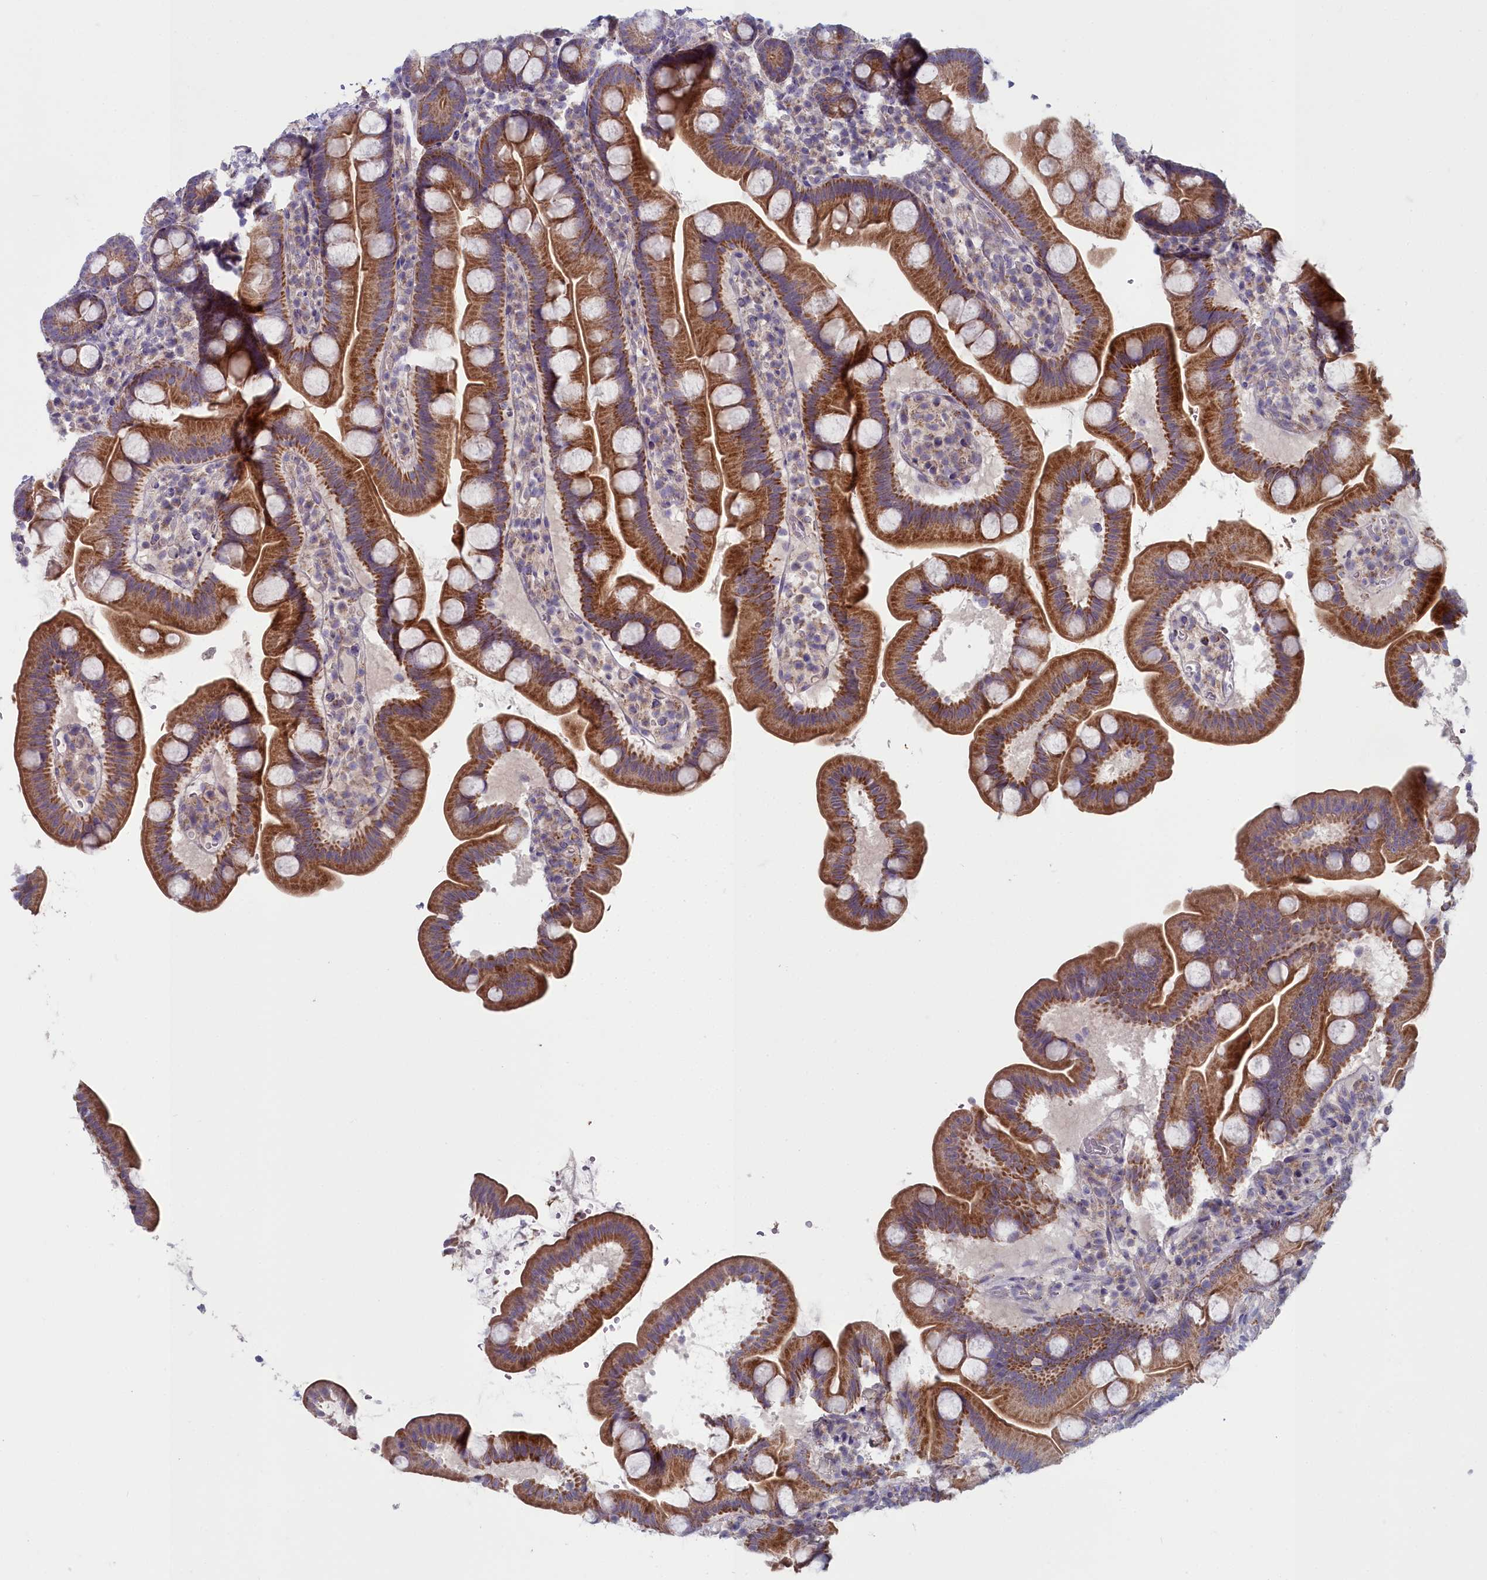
{"staining": {"intensity": "strong", "quantity": ">75%", "location": "cytoplasmic/membranous"}, "tissue": "small intestine", "cell_type": "Glandular cells", "image_type": "normal", "snomed": [{"axis": "morphology", "description": "Normal tissue, NOS"}, {"axis": "topography", "description": "Small intestine"}], "caption": "Immunohistochemistry staining of normal small intestine, which reveals high levels of strong cytoplasmic/membranous staining in approximately >75% of glandular cells indicating strong cytoplasmic/membranous protein positivity. The staining was performed using DAB (brown) for protein detection and nuclei were counterstained in hematoxylin (blue).", "gene": "INSYN2A", "patient": {"sex": "female", "age": 68}}